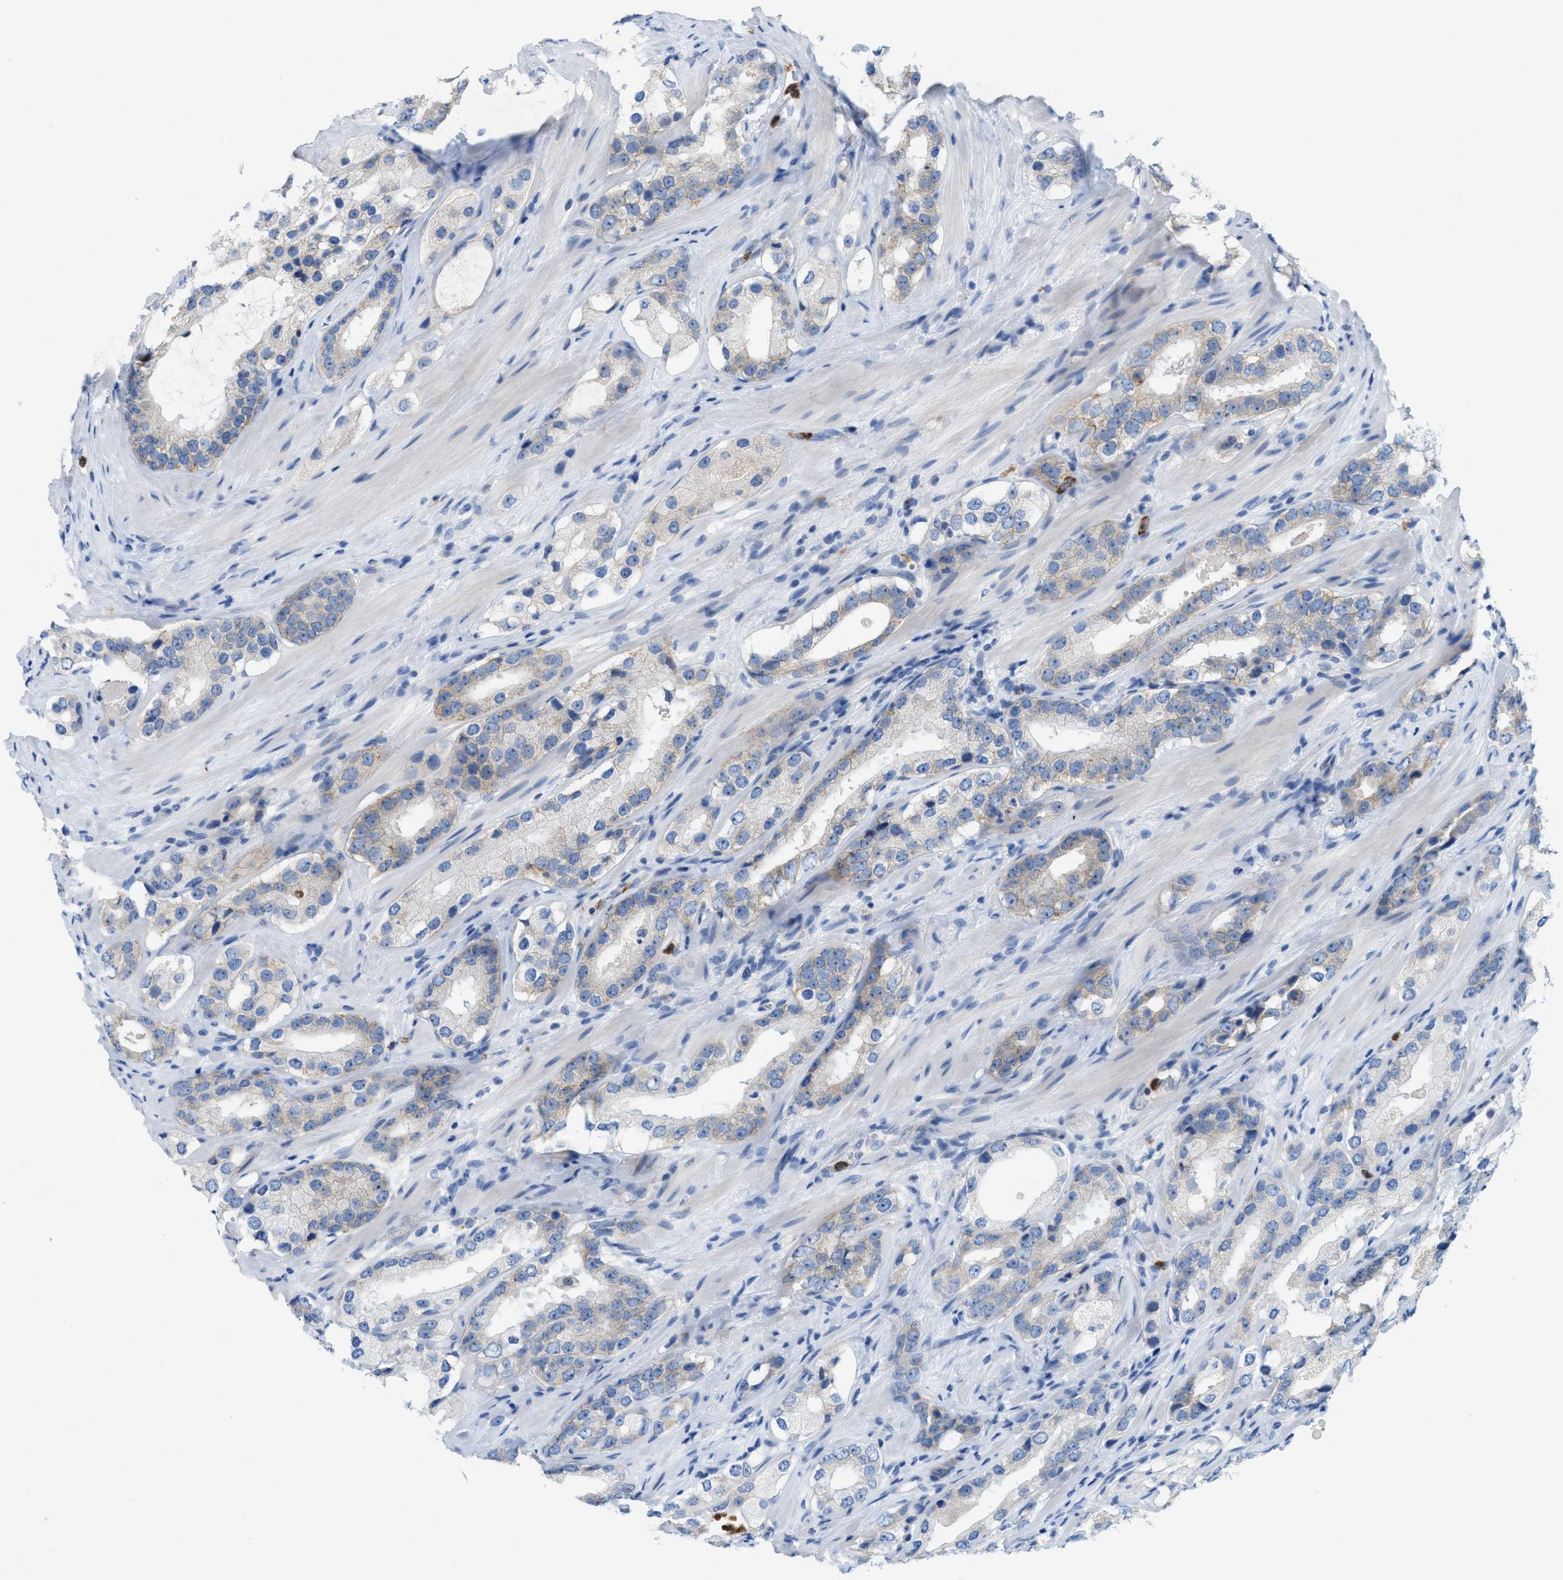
{"staining": {"intensity": "weak", "quantity": "<25%", "location": "cytoplasmic/membranous"}, "tissue": "prostate cancer", "cell_type": "Tumor cells", "image_type": "cancer", "snomed": [{"axis": "morphology", "description": "Adenocarcinoma, High grade"}, {"axis": "topography", "description": "Prostate"}], "caption": "Immunohistochemistry (IHC) histopathology image of neoplastic tissue: human adenocarcinoma (high-grade) (prostate) stained with DAB displays no significant protein expression in tumor cells.", "gene": "CMTM1", "patient": {"sex": "male", "age": 63}}